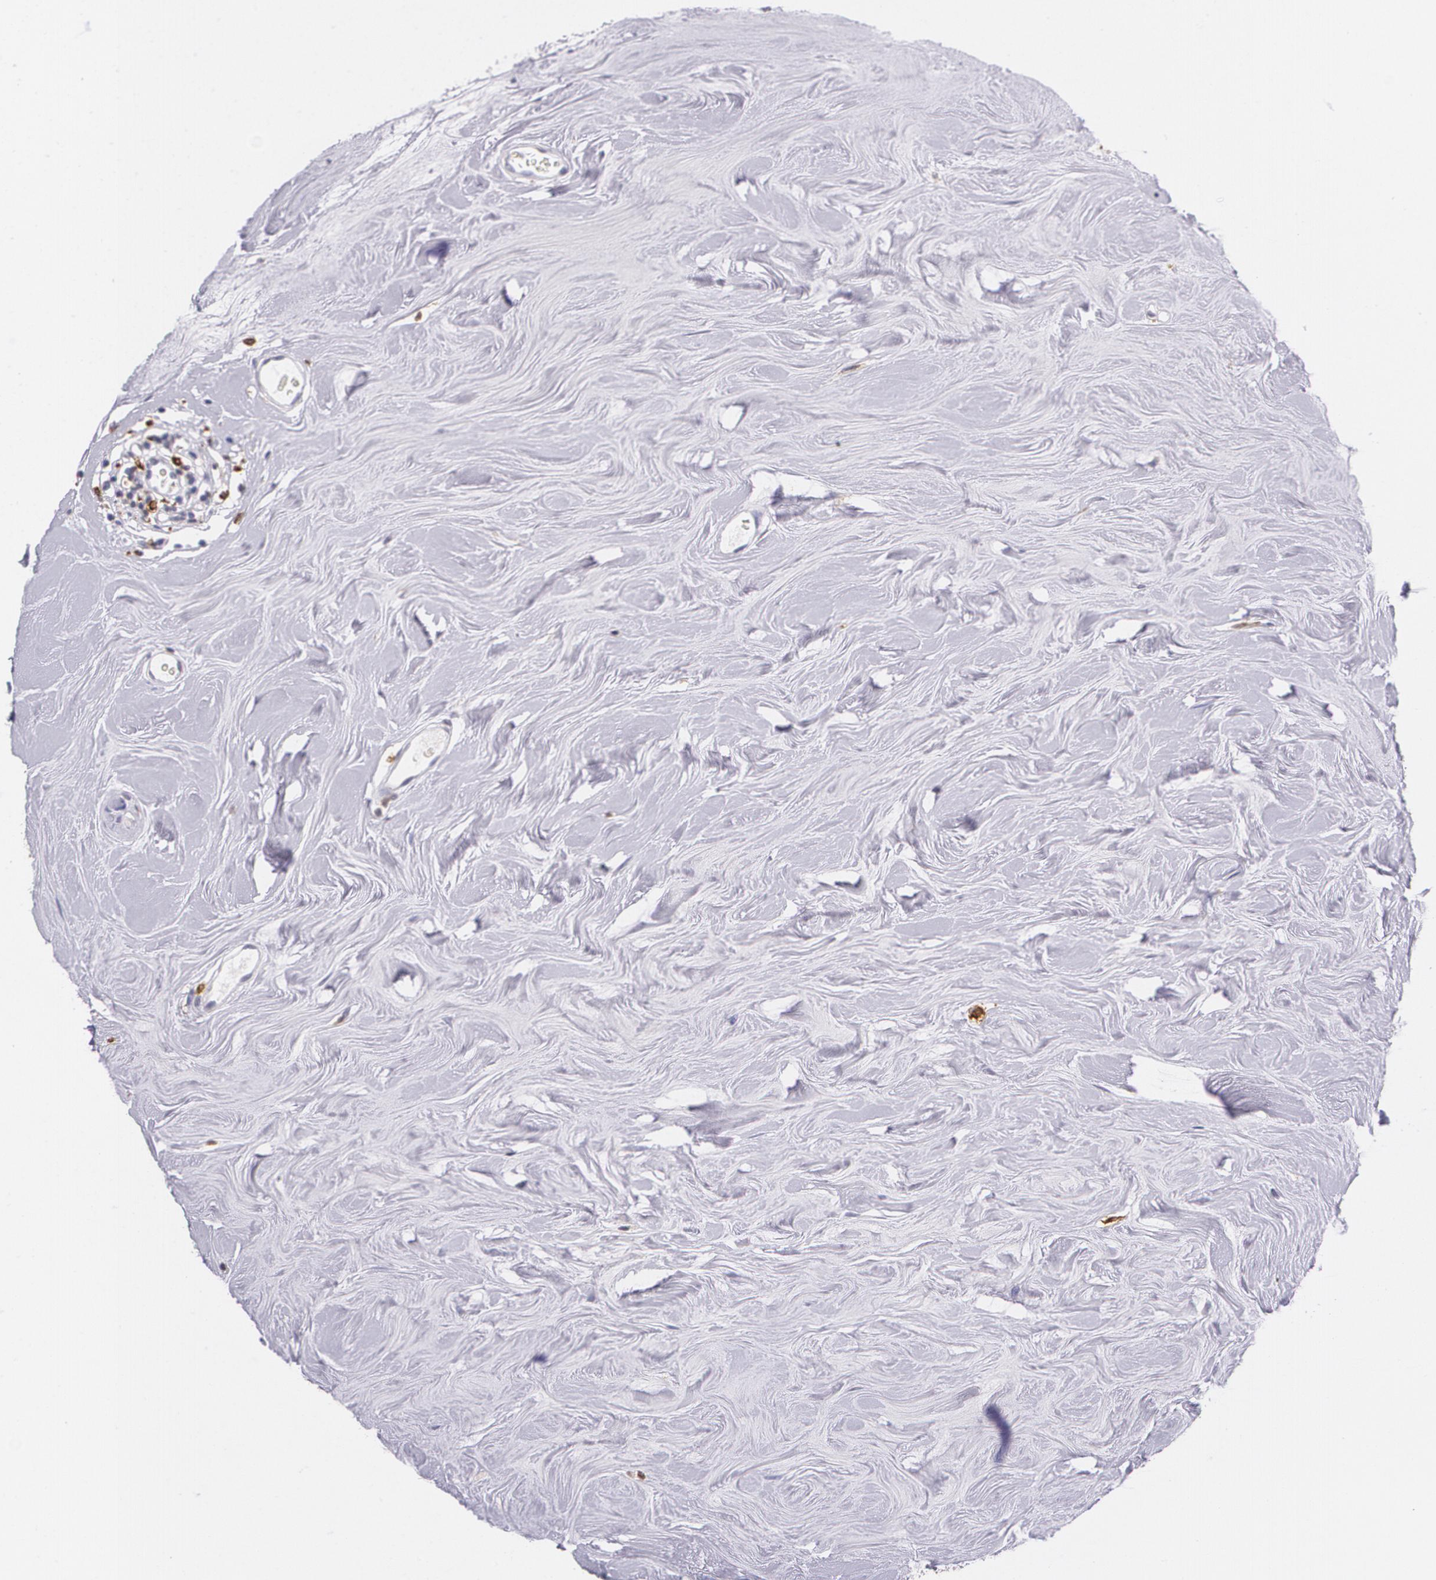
{"staining": {"intensity": "negative", "quantity": "none", "location": "none"}, "tissue": "breast cancer", "cell_type": "Tumor cells", "image_type": "cancer", "snomed": [{"axis": "morphology", "description": "Duct carcinoma"}, {"axis": "topography", "description": "Breast"}], "caption": "High power microscopy image of an IHC histopathology image of breast invasive ductal carcinoma, revealing no significant expression in tumor cells.", "gene": "RTN1", "patient": {"sex": "female", "age": 40}}